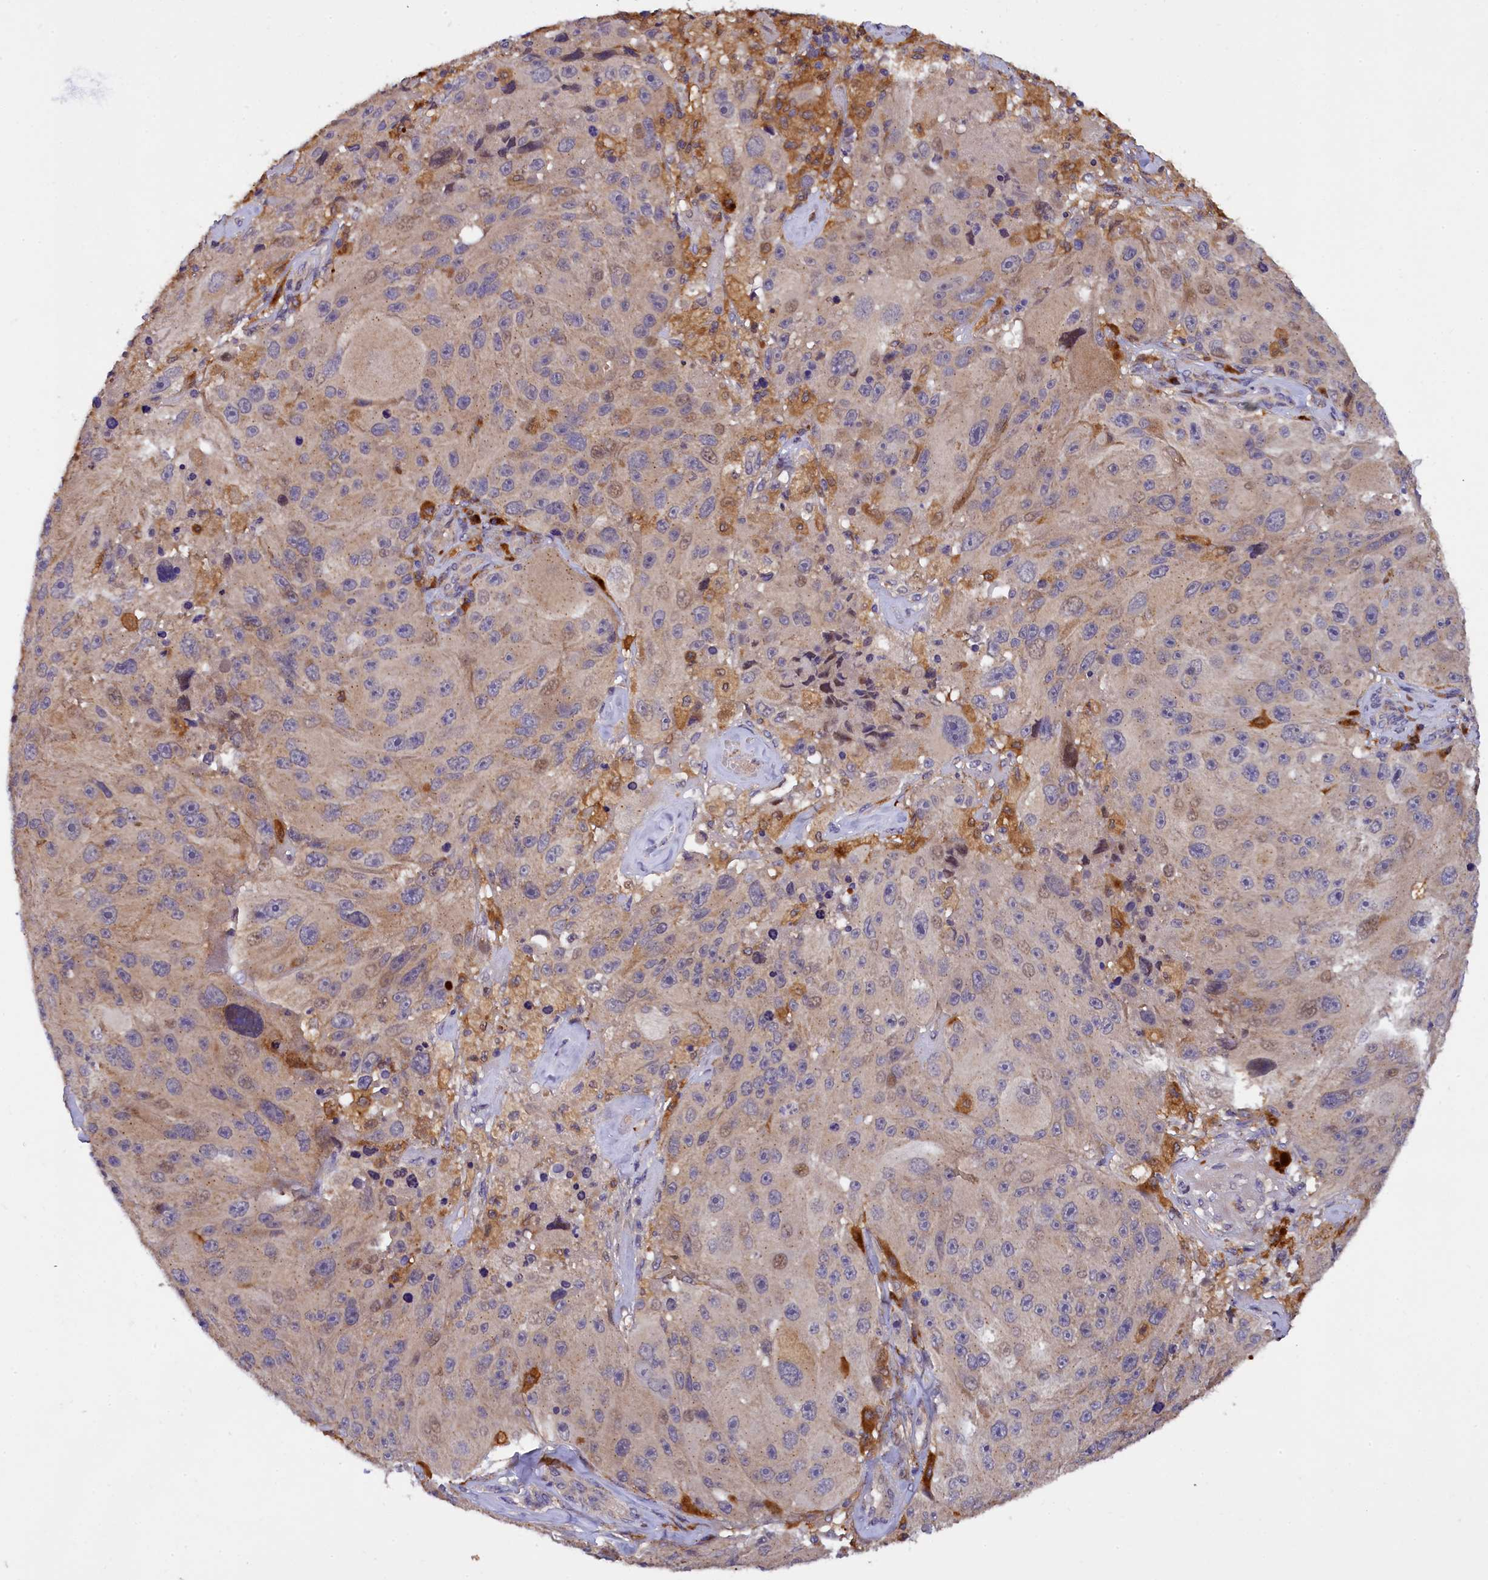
{"staining": {"intensity": "weak", "quantity": "25%-75%", "location": "cytoplasmic/membranous"}, "tissue": "melanoma", "cell_type": "Tumor cells", "image_type": "cancer", "snomed": [{"axis": "morphology", "description": "Malignant melanoma, Metastatic site"}, {"axis": "topography", "description": "Lymph node"}], "caption": "An immunohistochemistry (IHC) image of neoplastic tissue is shown. Protein staining in brown labels weak cytoplasmic/membranous positivity in malignant melanoma (metastatic site) within tumor cells. (Stains: DAB in brown, nuclei in blue, Microscopy: brightfield microscopy at high magnification).", "gene": "NAIP", "patient": {"sex": "male", "age": 62}}